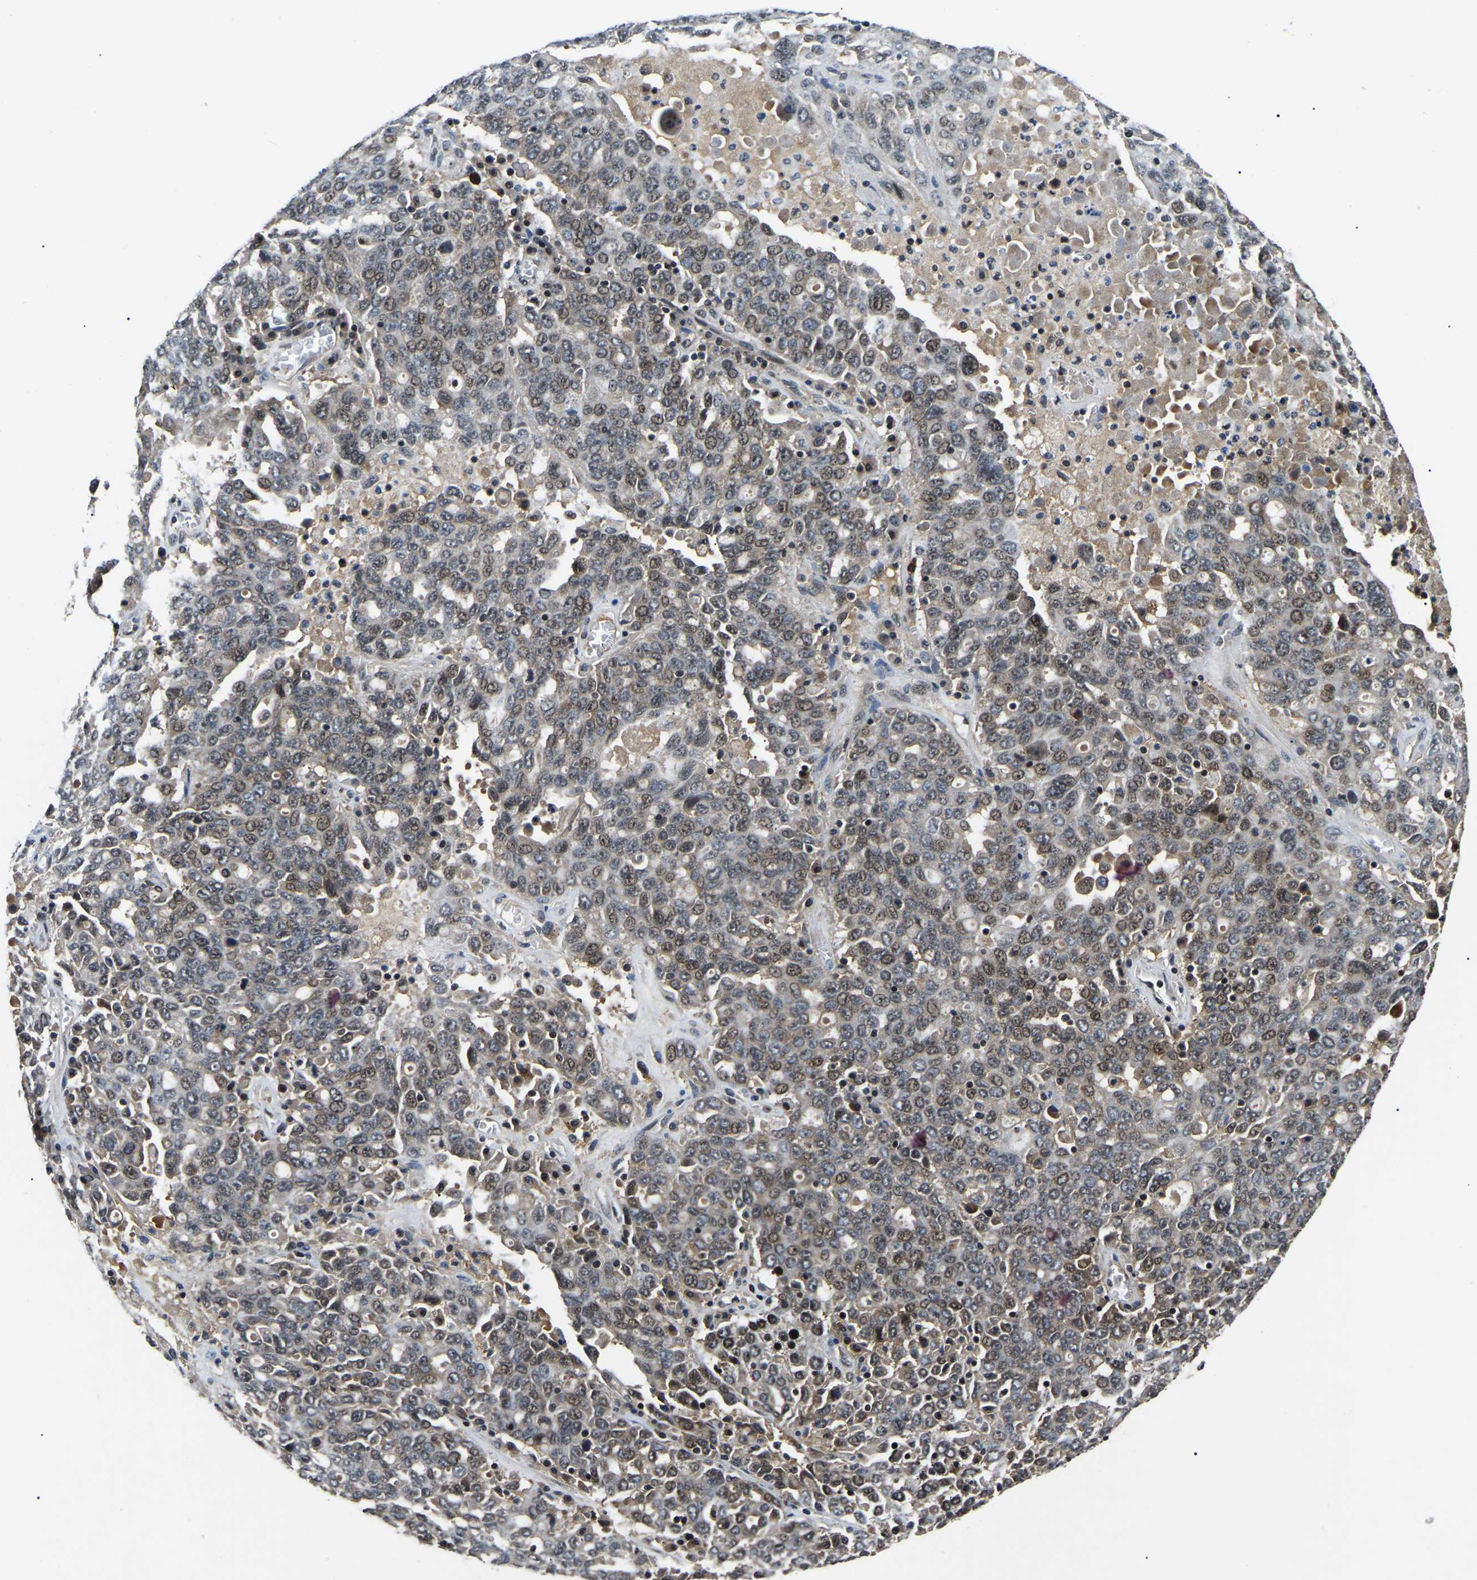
{"staining": {"intensity": "moderate", "quantity": ">75%", "location": "cytoplasmic/membranous,nuclear"}, "tissue": "ovarian cancer", "cell_type": "Tumor cells", "image_type": "cancer", "snomed": [{"axis": "morphology", "description": "Carcinoma, endometroid"}, {"axis": "topography", "description": "Ovary"}], "caption": "IHC micrograph of neoplastic tissue: ovarian endometroid carcinoma stained using IHC displays medium levels of moderate protein expression localized specifically in the cytoplasmic/membranous and nuclear of tumor cells, appearing as a cytoplasmic/membranous and nuclear brown color.", "gene": "RRP1B", "patient": {"sex": "female", "age": 62}}